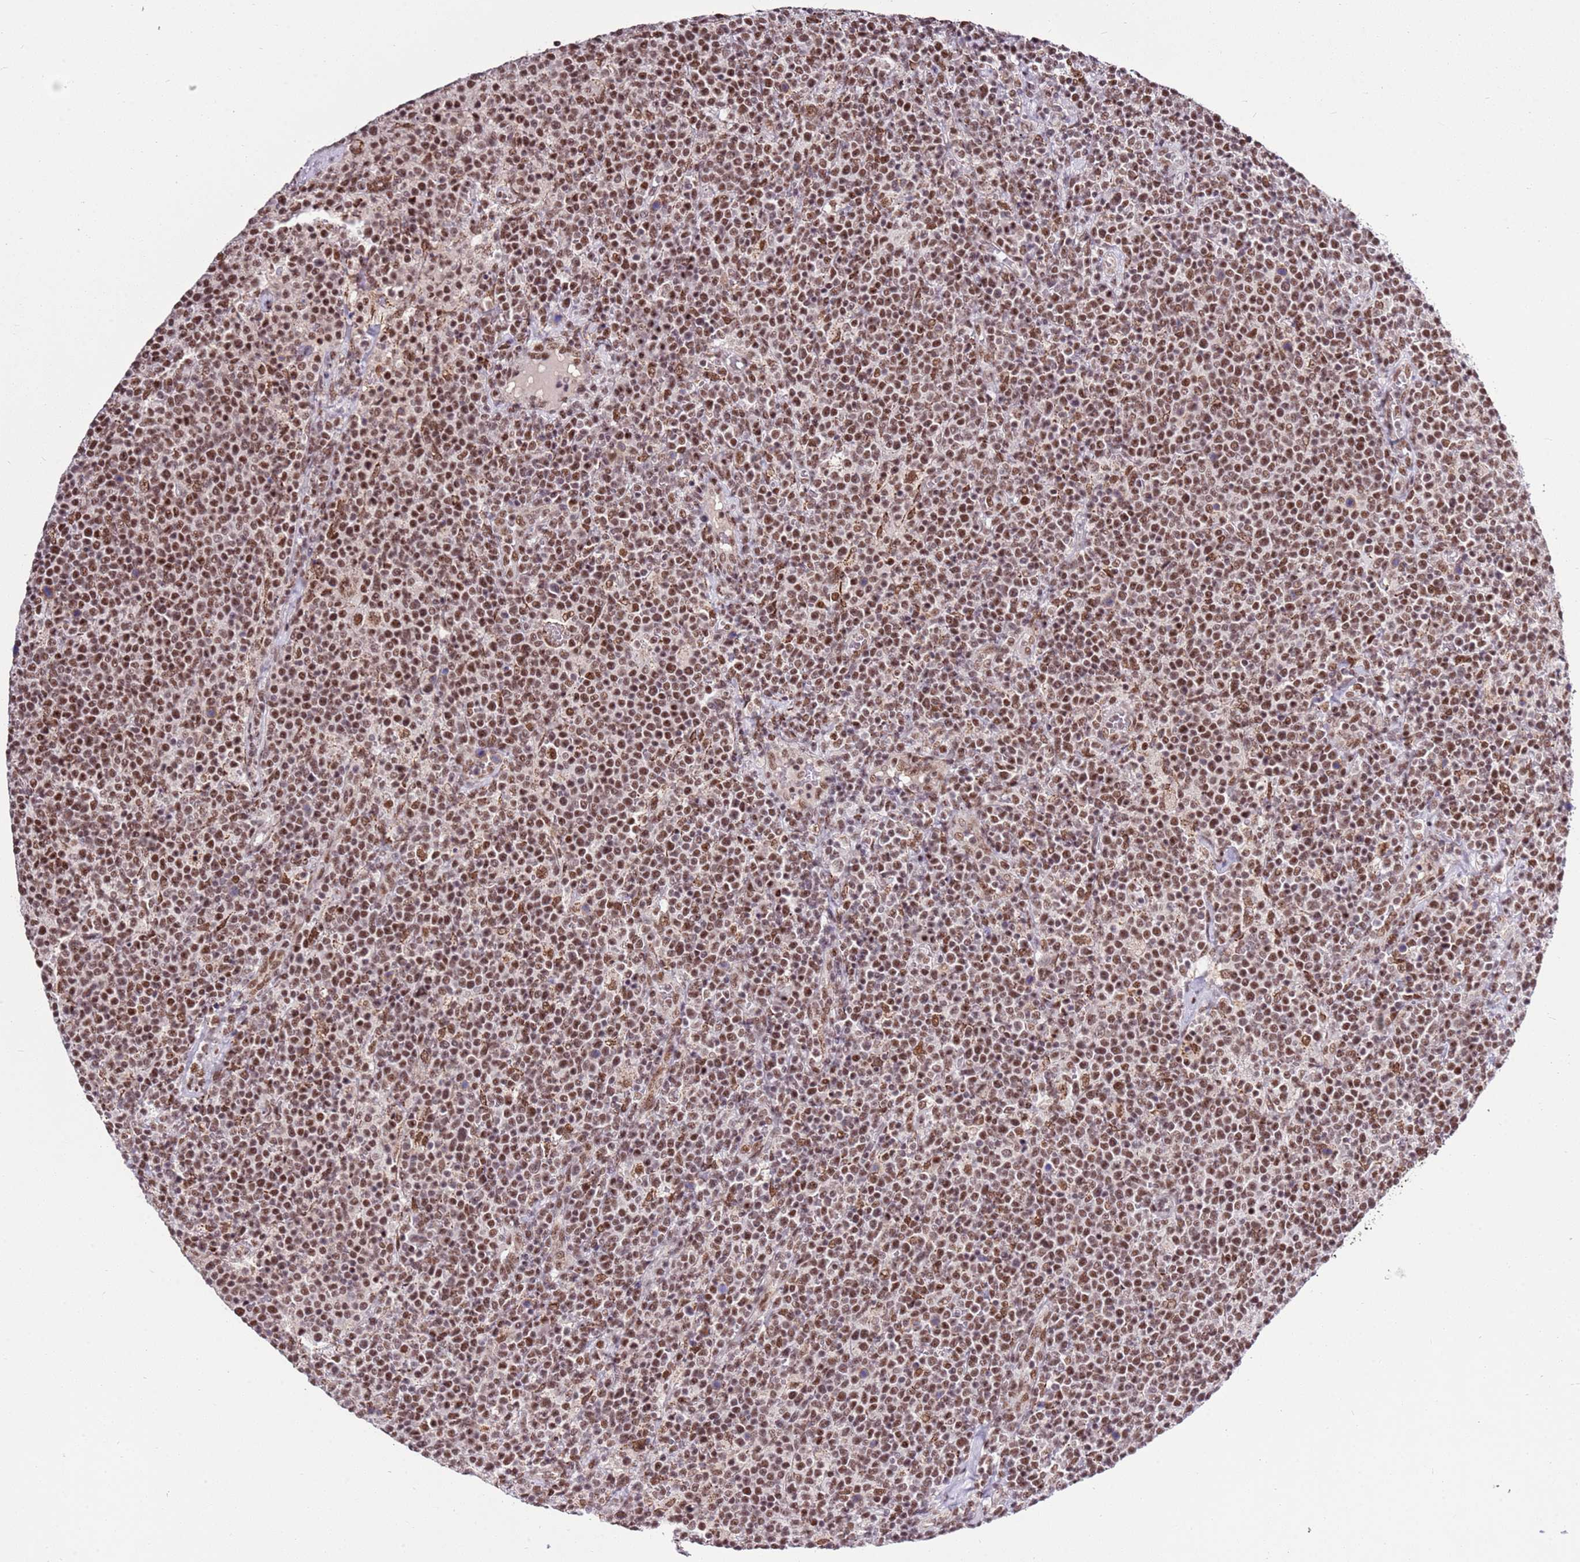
{"staining": {"intensity": "moderate", "quantity": ">75%", "location": "nuclear"}, "tissue": "lymphoma", "cell_type": "Tumor cells", "image_type": "cancer", "snomed": [{"axis": "morphology", "description": "Malignant lymphoma, non-Hodgkin's type, High grade"}, {"axis": "topography", "description": "Lymph node"}], "caption": "High-grade malignant lymphoma, non-Hodgkin's type stained with DAB immunohistochemistry displays medium levels of moderate nuclear expression in approximately >75% of tumor cells.", "gene": "AKAP8L", "patient": {"sex": "male", "age": 61}}